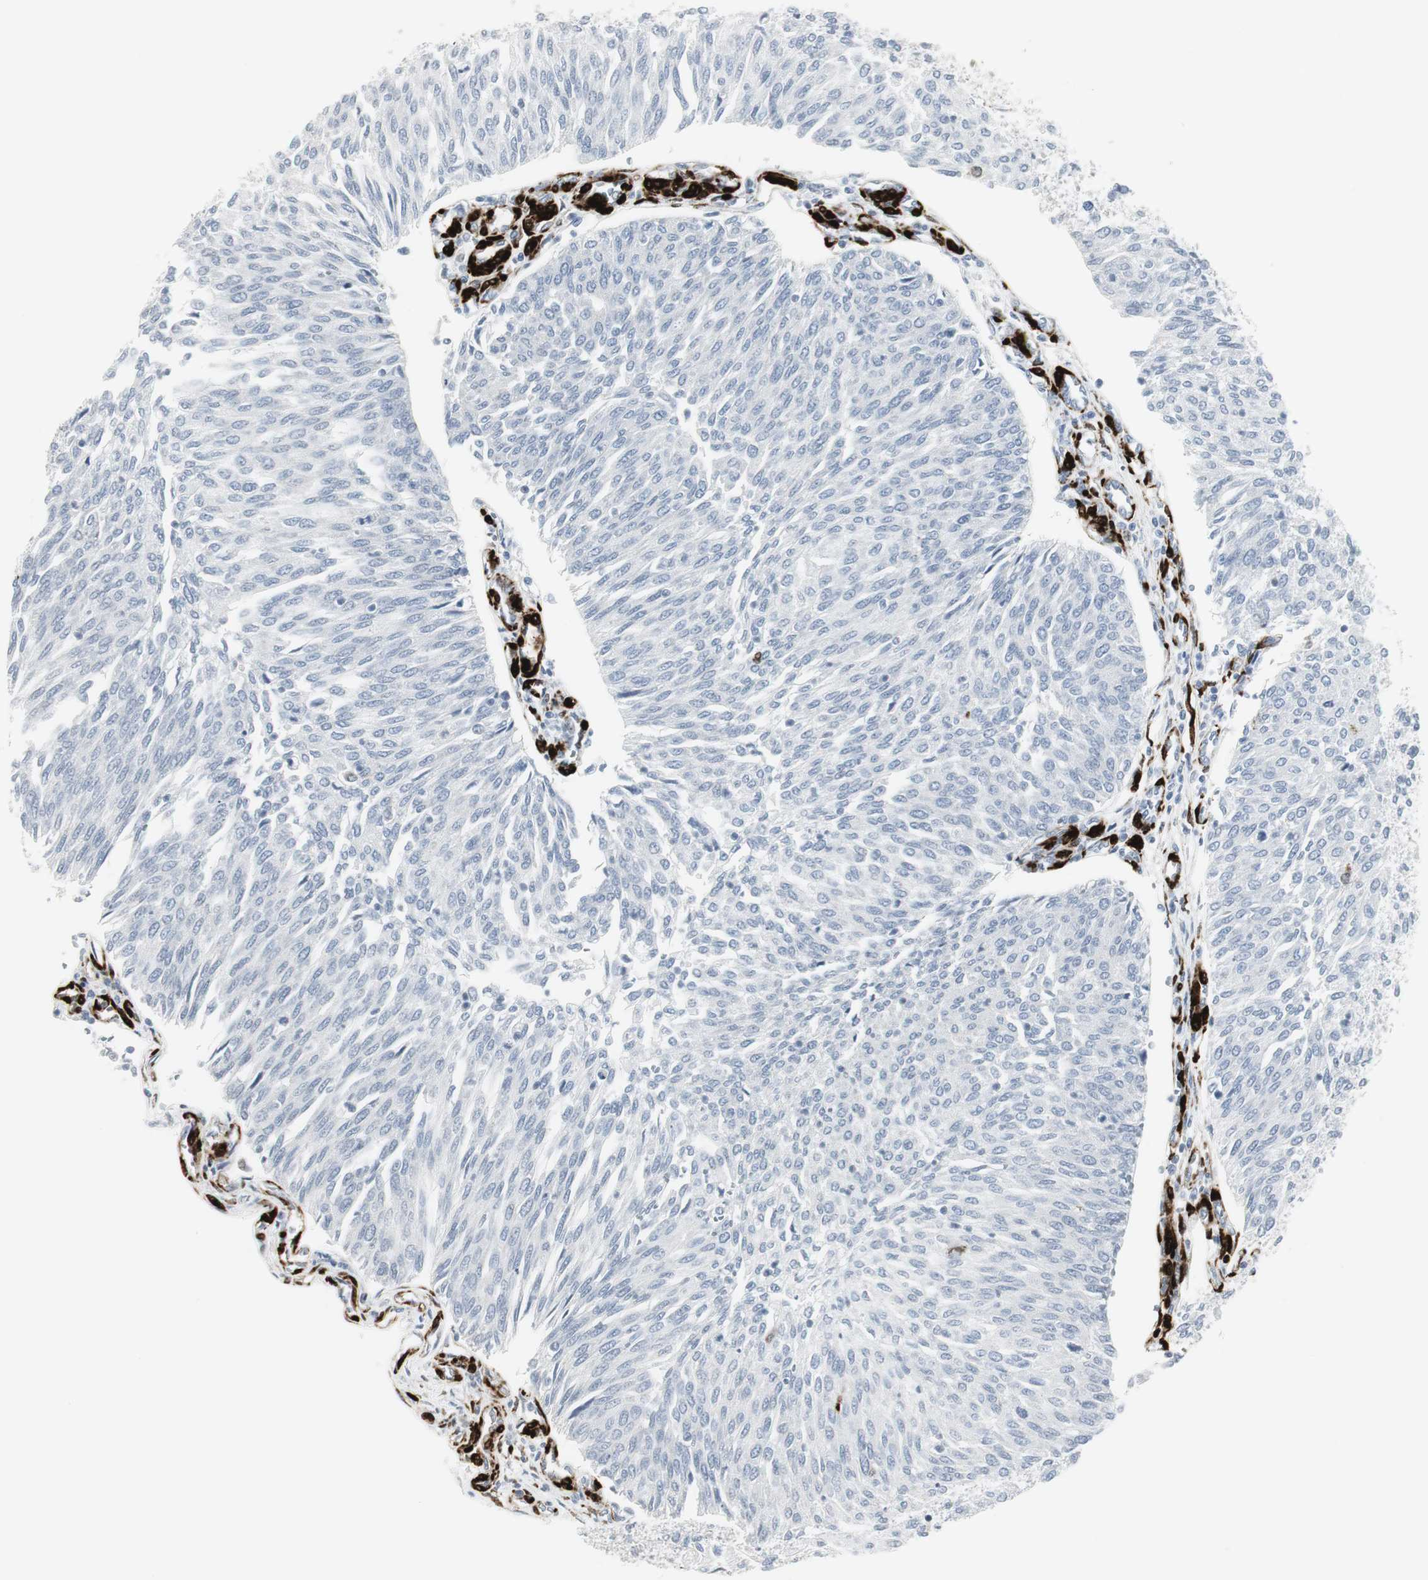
{"staining": {"intensity": "negative", "quantity": "none", "location": "none"}, "tissue": "urothelial cancer", "cell_type": "Tumor cells", "image_type": "cancer", "snomed": [{"axis": "morphology", "description": "Urothelial carcinoma, Low grade"}, {"axis": "topography", "description": "Urinary bladder"}], "caption": "Urothelial carcinoma (low-grade) was stained to show a protein in brown. There is no significant expression in tumor cells.", "gene": "PPP1R14A", "patient": {"sex": "female", "age": 79}}